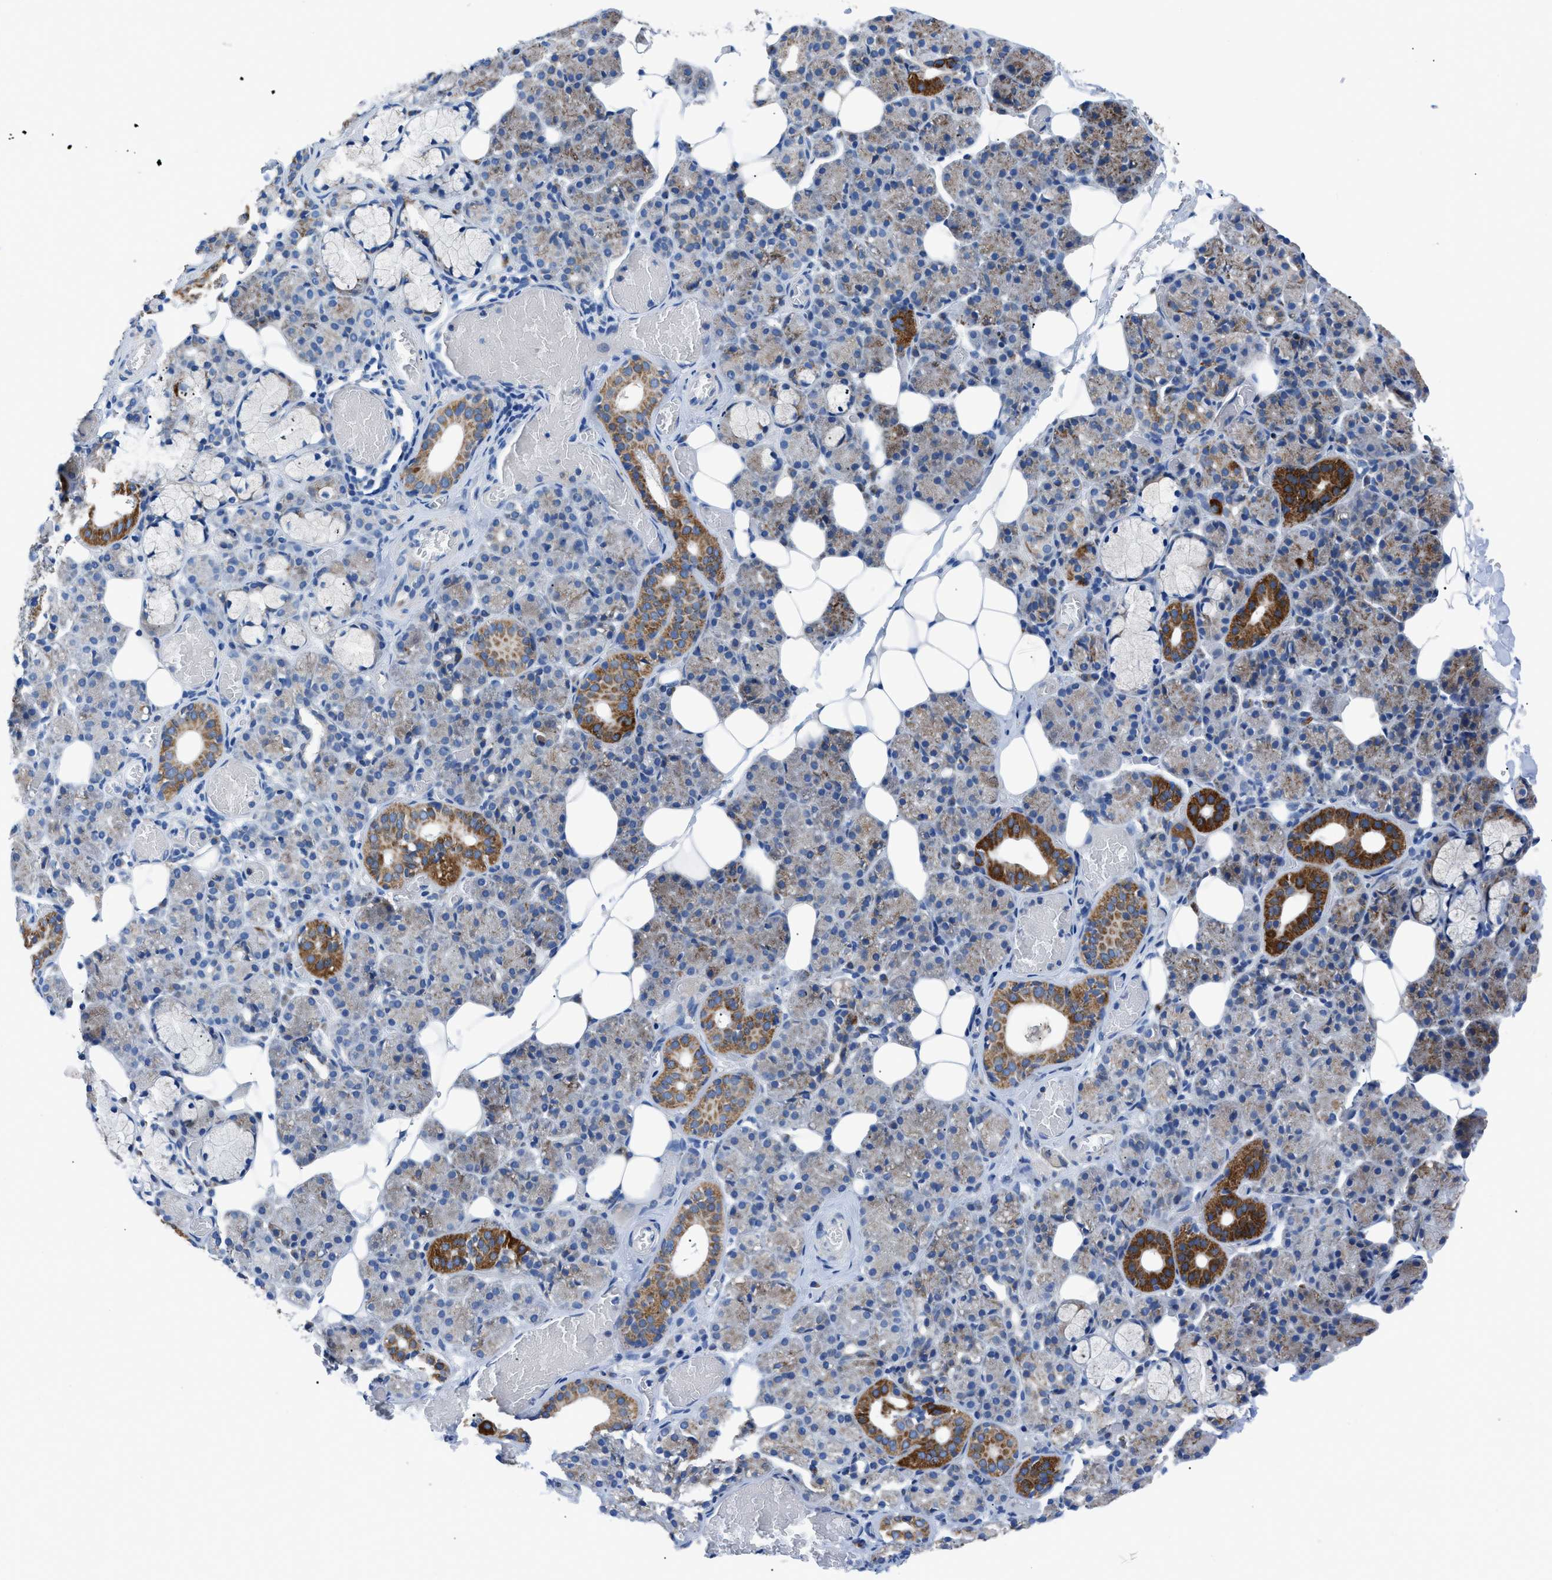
{"staining": {"intensity": "strong", "quantity": "<25%", "location": "cytoplasmic/membranous"}, "tissue": "salivary gland", "cell_type": "Glandular cells", "image_type": "normal", "snomed": [{"axis": "morphology", "description": "Normal tissue, NOS"}, {"axis": "topography", "description": "Salivary gland"}], "caption": "Salivary gland stained with a protein marker shows strong staining in glandular cells.", "gene": "ZDHHC3", "patient": {"sex": "male", "age": 63}}